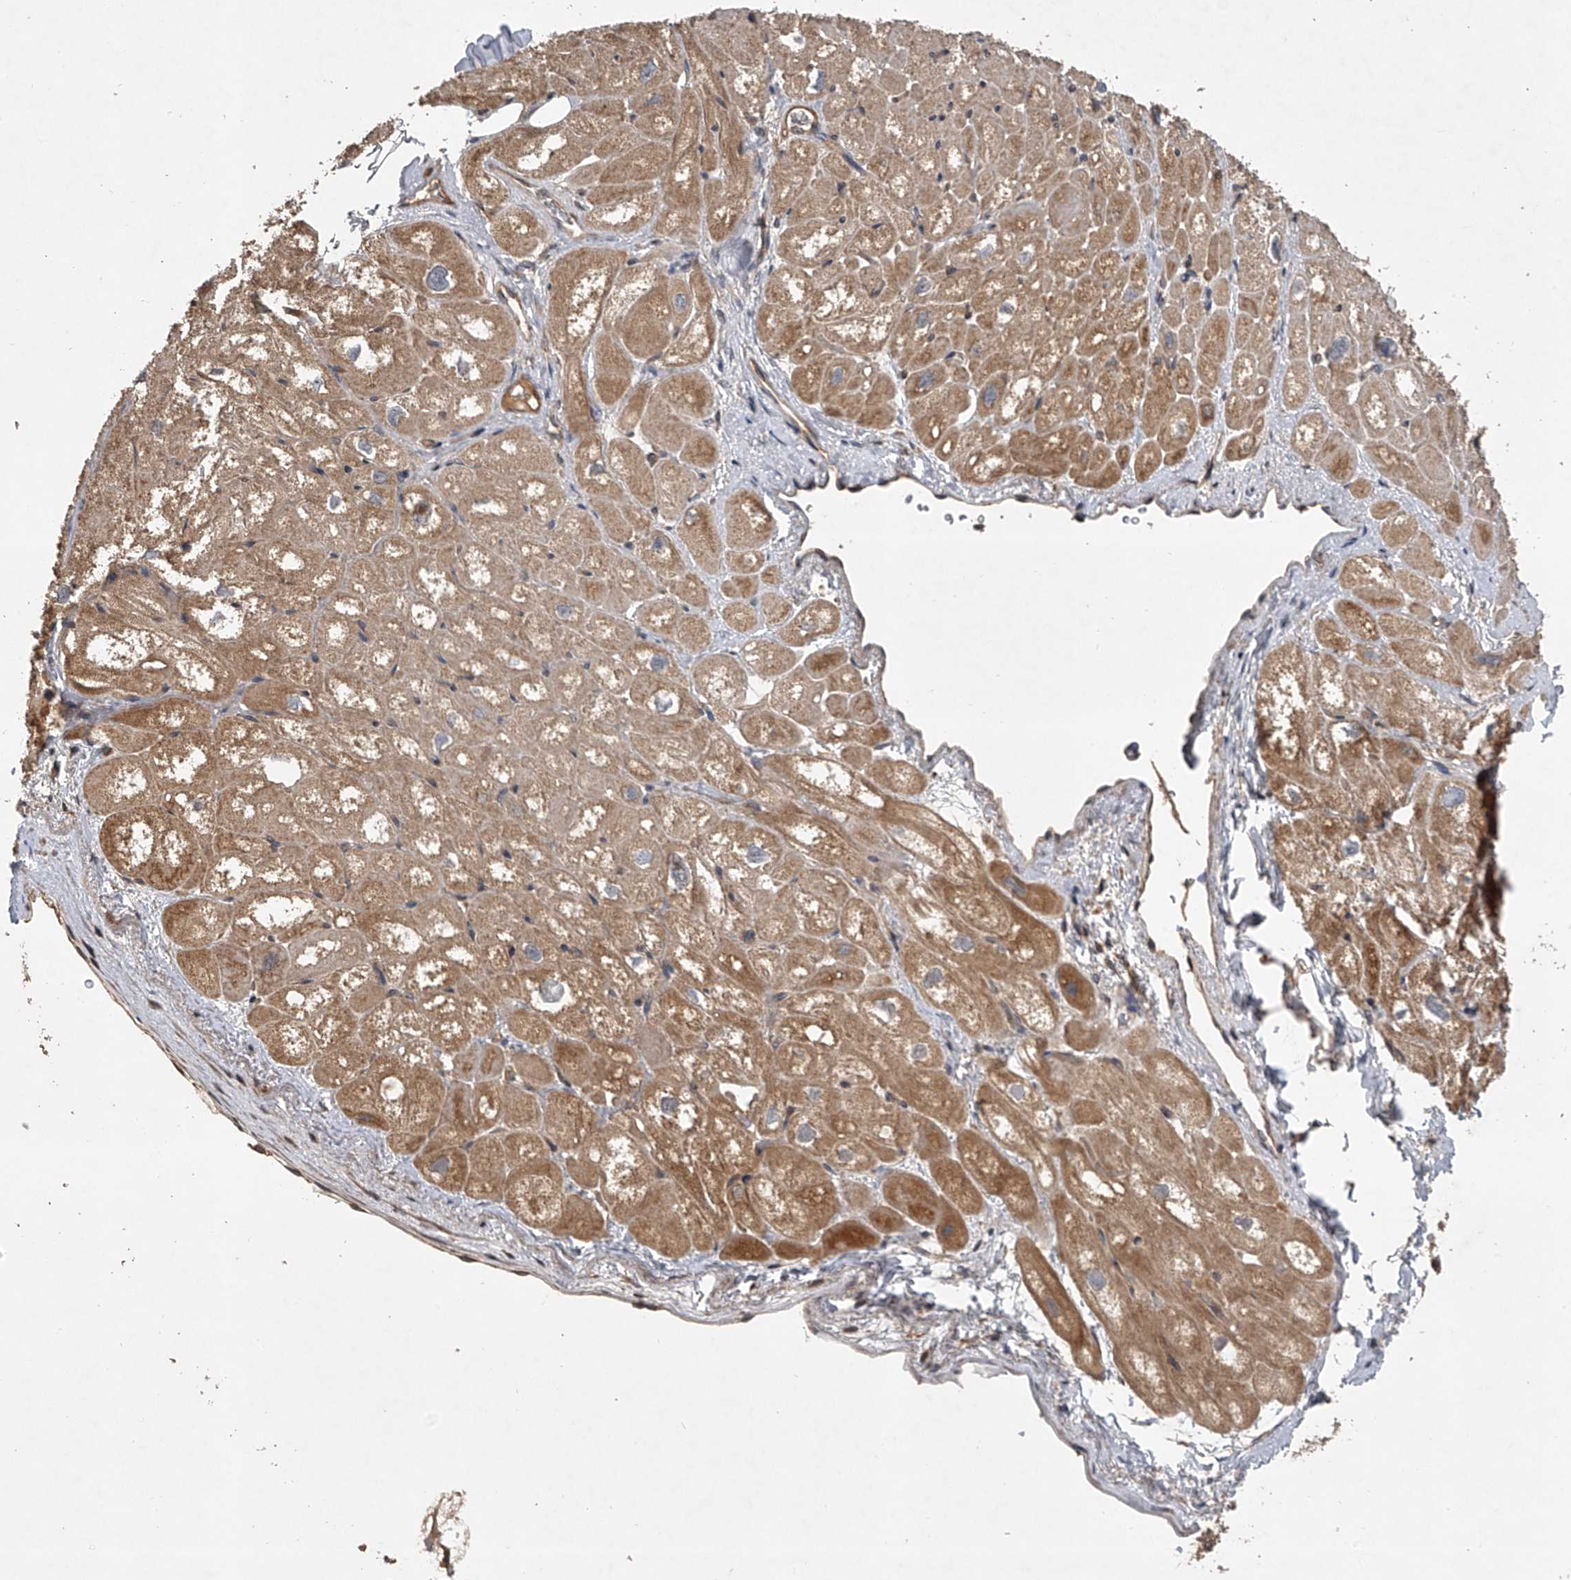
{"staining": {"intensity": "moderate", "quantity": "<25%", "location": "cytoplasmic/membranous"}, "tissue": "heart muscle", "cell_type": "Cardiomyocytes", "image_type": "normal", "snomed": [{"axis": "morphology", "description": "Normal tissue, NOS"}, {"axis": "topography", "description": "Heart"}], "caption": "Immunohistochemistry (IHC) of benign human heart muscle exhibits low levels of moderate cytoplasmic/membranous staining in approximately <25% of cardiomyocytes. The staining was performed using DAB, with brown indicating positive protein expression. Nuclei are stained blue with hematoxylin.", "gene": "NFS1", "patient": {"sex": "male", "age": 50}}